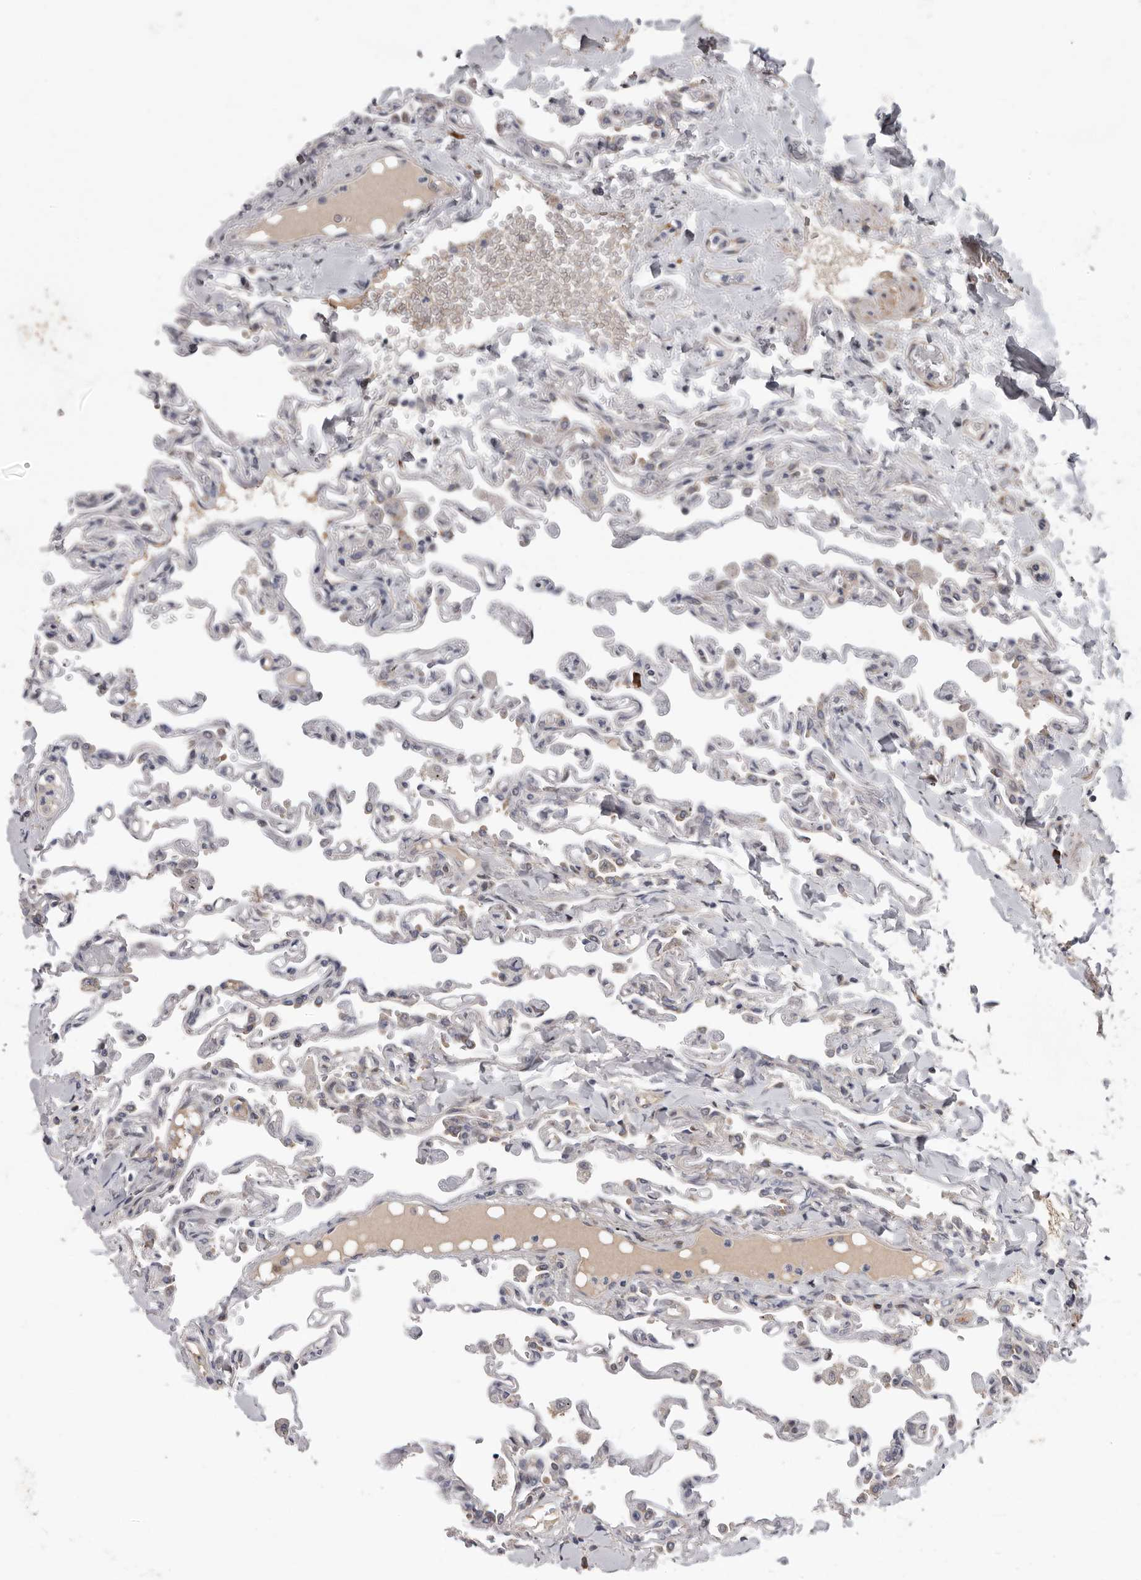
{"staining": {"intensity": "negative", "quantity": "none", "location": "none"}, "tissue": "lung", "cell_type": "Alveolar cells", "image_type": "normal", "snomed": [{"axis": "morphology", "description": "Normal tissue, NOS"}, {"axis": "topography", "description": "Lung"}], "caption": "Immunohistochemical staining of normal lung reveals no significant staining in alveolar cells. (Immunohistochemistry, brightfield microscopy, high magnification).", "gene": "ATXN3L", "patient": {"sex": "male", "age": 21}}